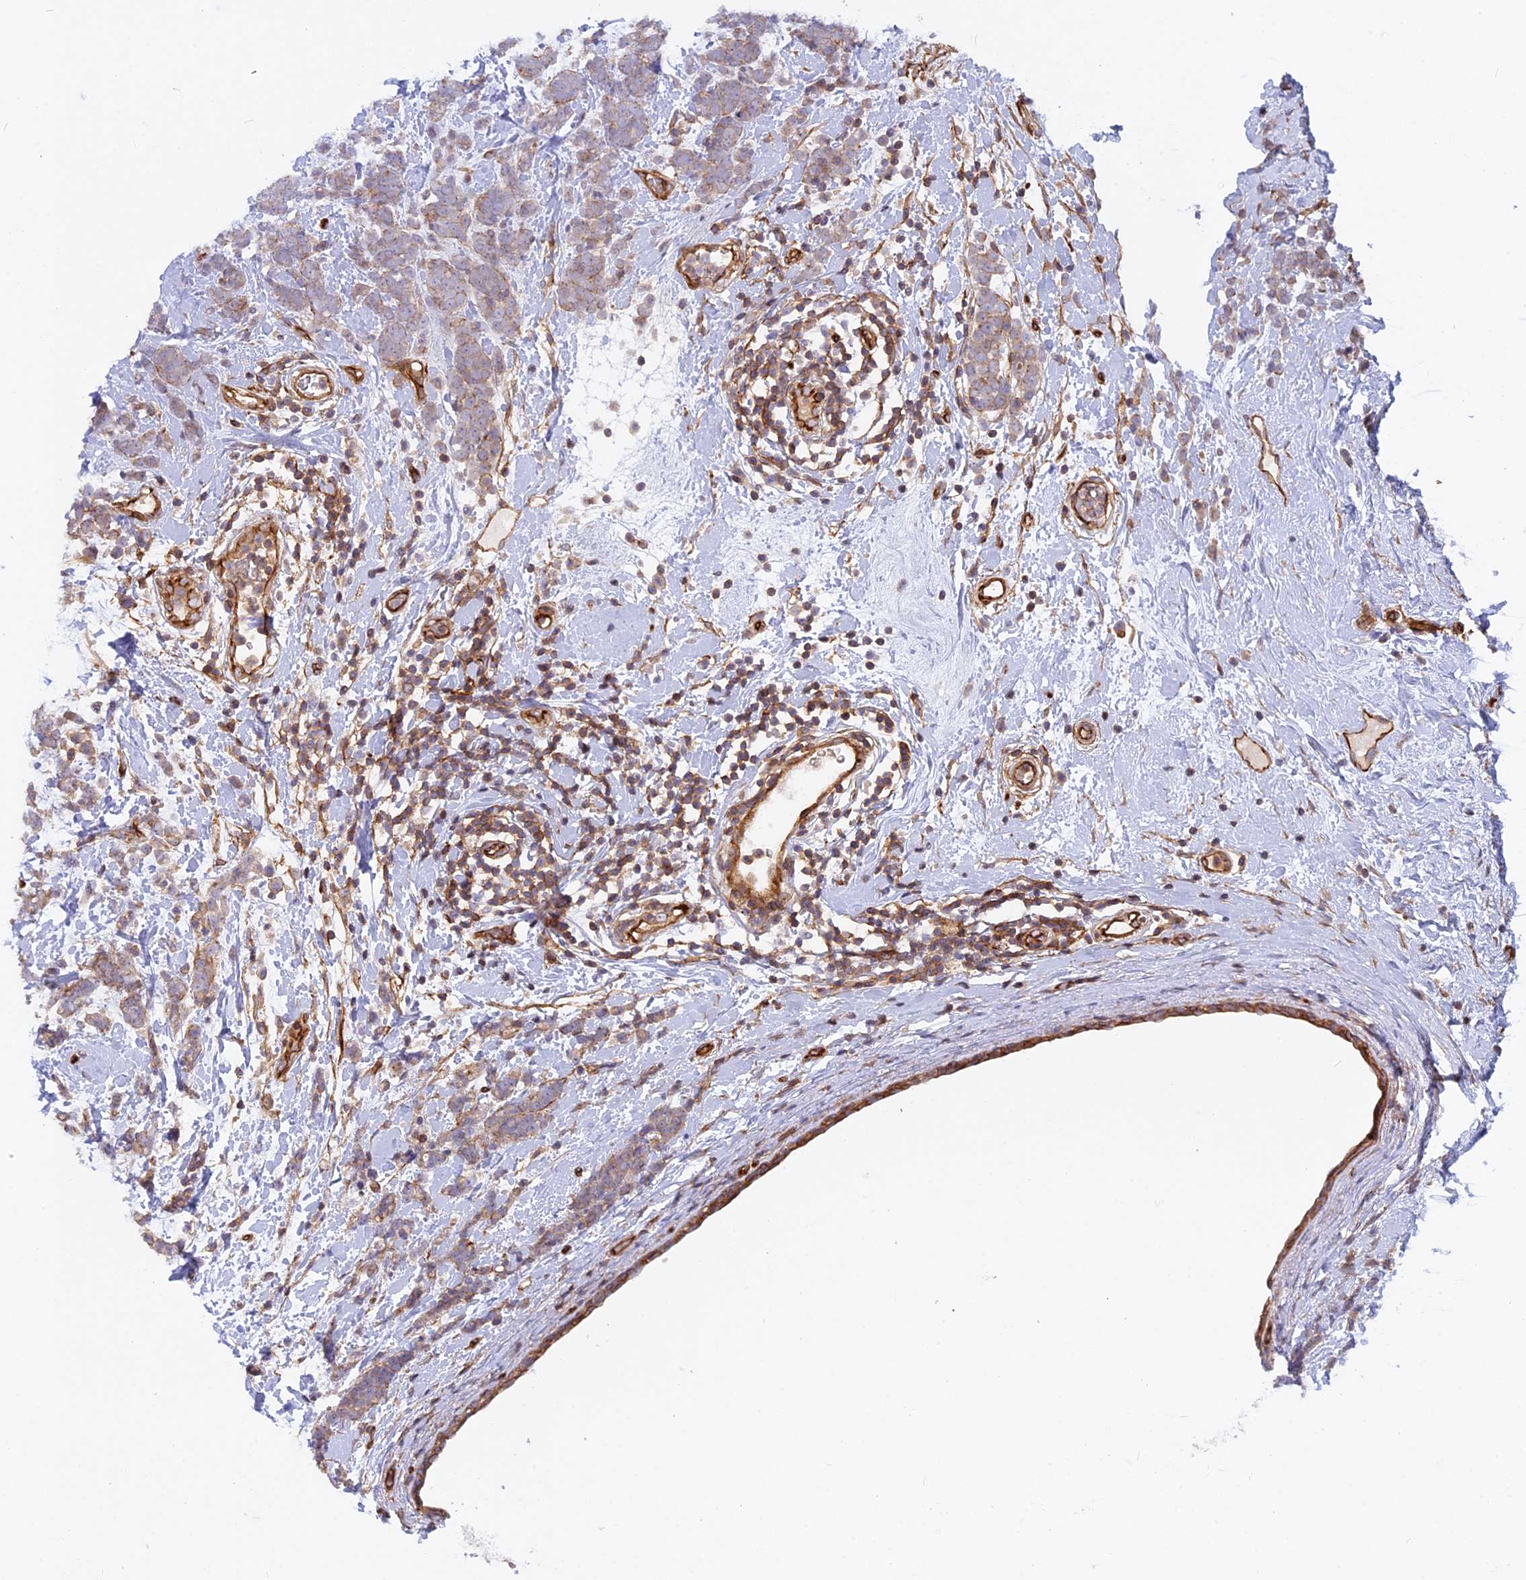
{"staining": {"intensity": "weak", "quantity": "<25%", "location": "cytoplasmic/membranous"}, "tissue": "breast cancer", "cell_type": "Tumor cells", "image_type": "cancer", "snomed": [{"axis": "morphology", "description": "Lobular carcinoma"}, {"axis": "topography", "description": "Breast"}], "caption": "High power microscopy histopathology image of an immunohistochemistry histopathology image of breast lobular carcinoma, revealing no significant staining in tumor cells. (Stains: DAB (3,3'-diaminobenzidine) IHC with hematoxylin counter stain, Microscopy: brightfield microscopy at high magnification).", "gene": "CNBD2", "patient": {"sex": "female", "age": 58}}